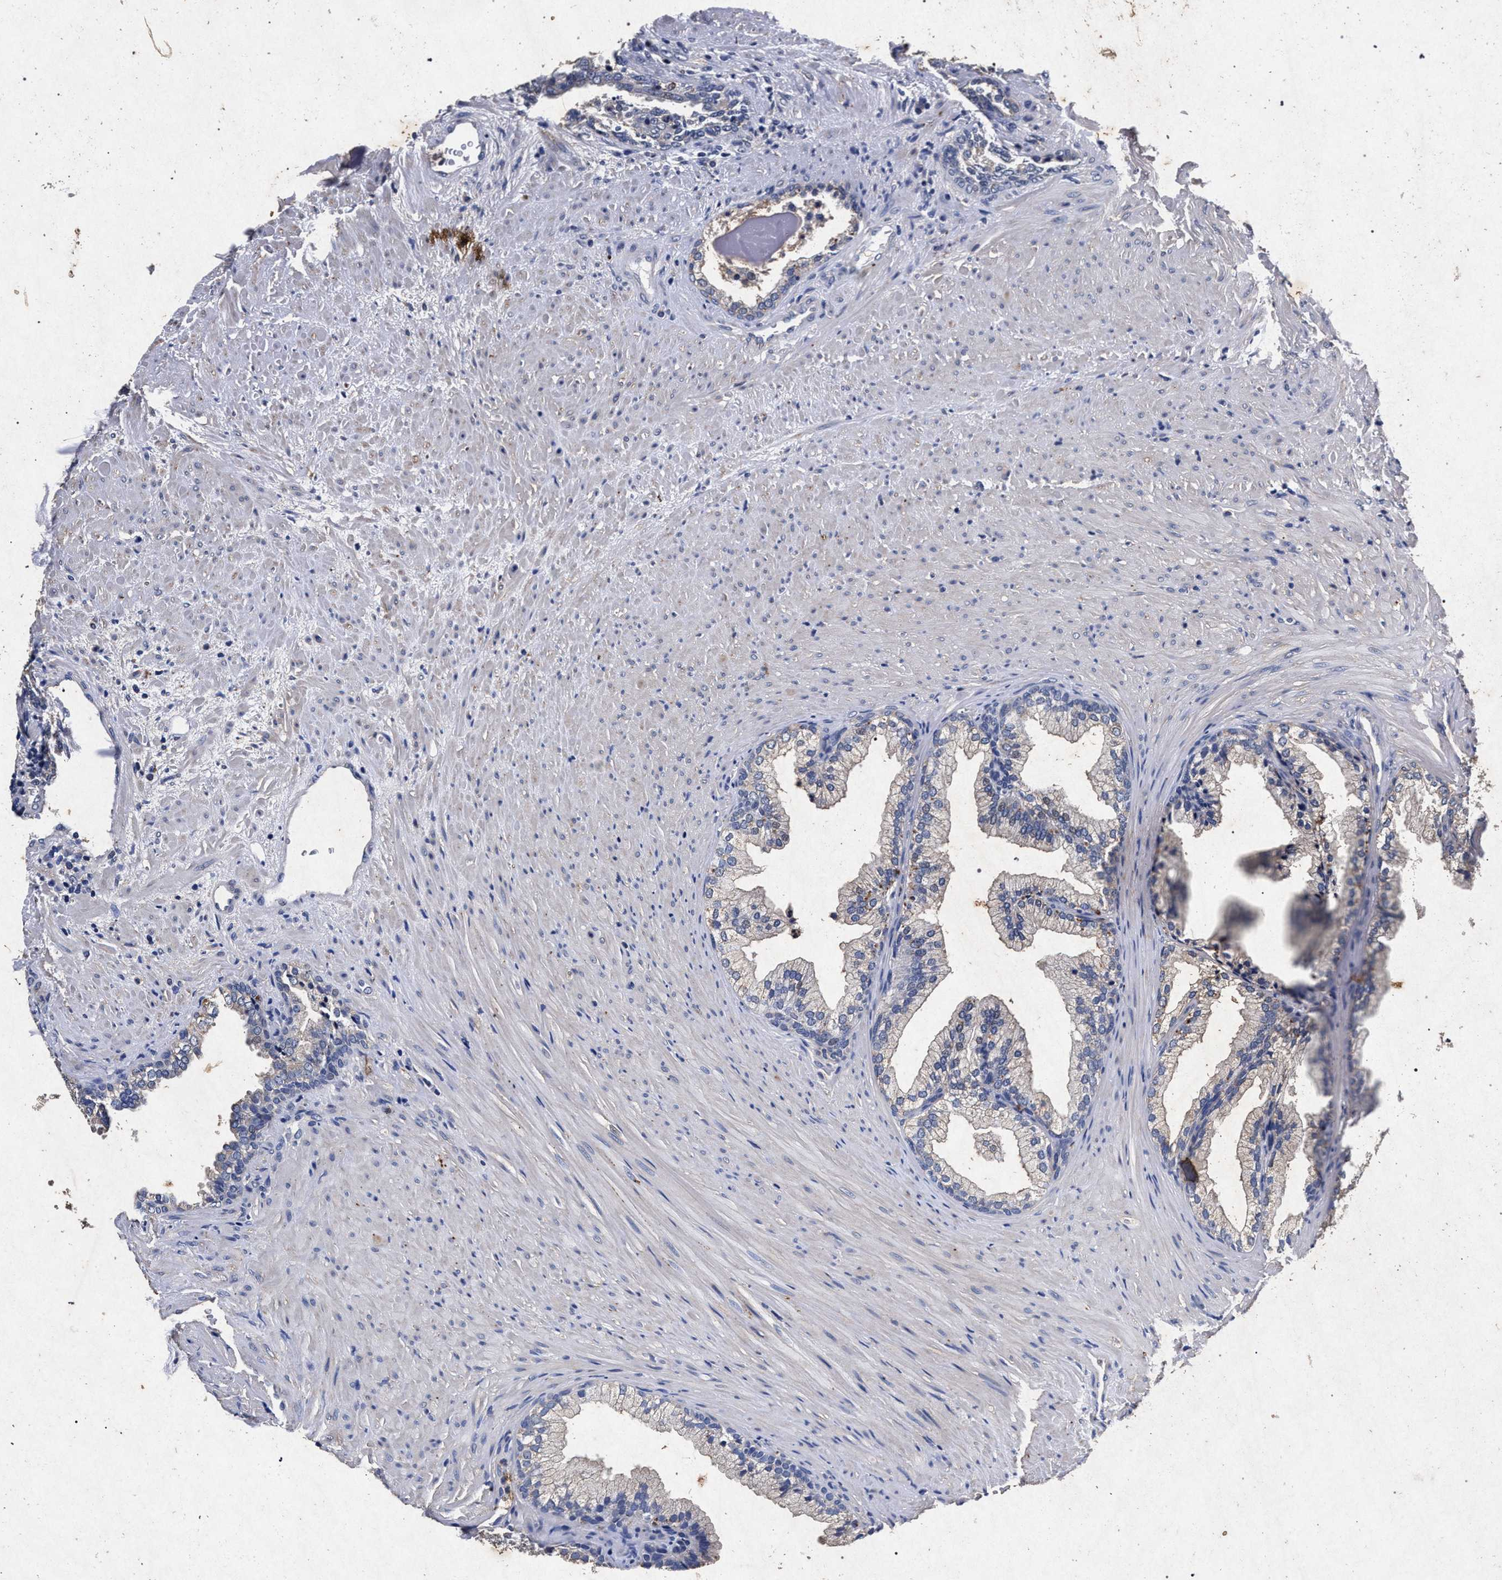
{"staining": {"intensity": "weak", "quantity": "<25%", "location": "cytoplasmic/membranous"}, "tissue": "prostate", "cell_type": "Glandular cells", "image_type": "normal", "snomed": [{"axis": "morphology", "description": "Normal tissue, NOS"}, {"axis": "topography", "description": "Prostate"}], "caption": "Normal prostate was stained to show a protein in brown. There is no significant positivity in glandular cells. Nuclei are stained in blue.", "gene": "ATP1A2", "patient": {"sex": "male", "age": 76}}